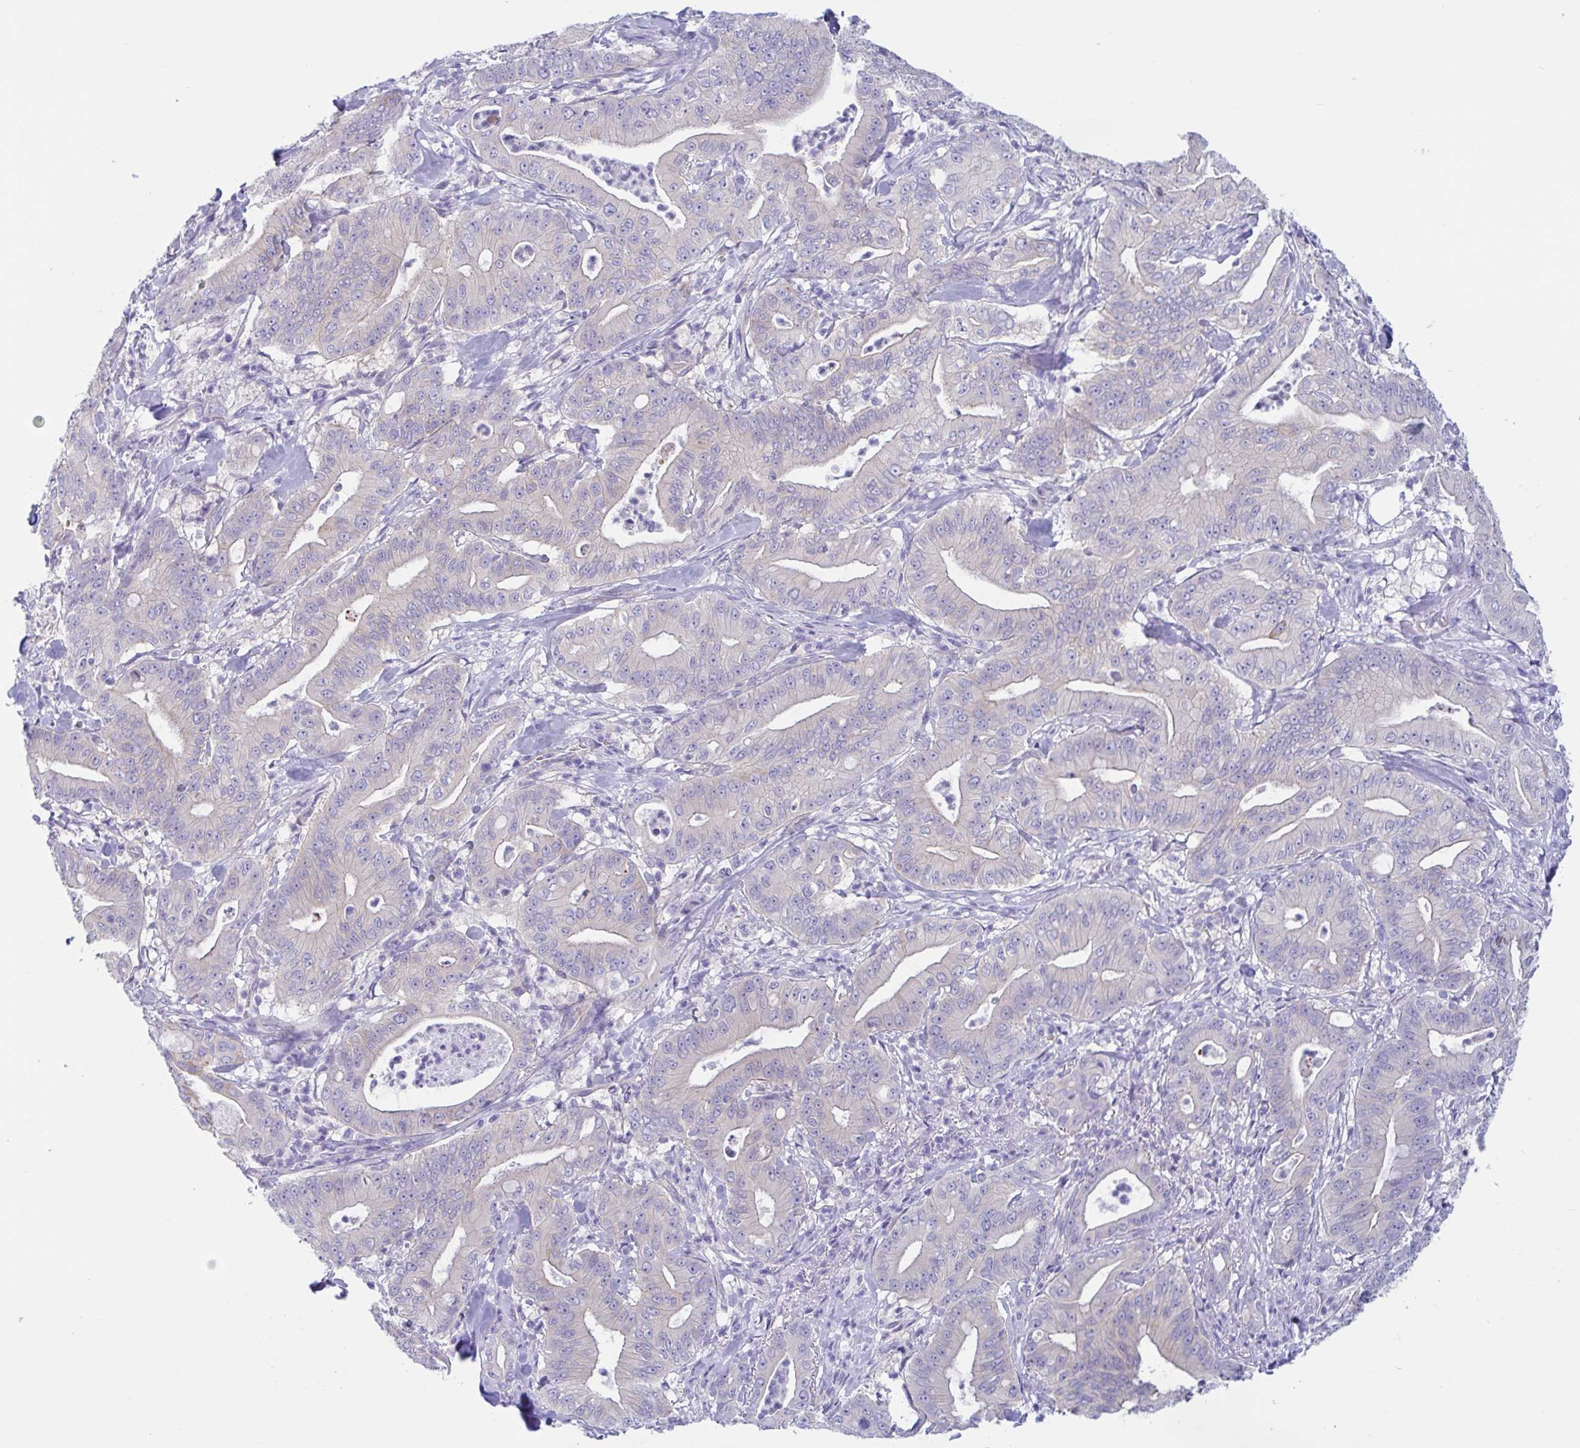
{"staining": {"intensity": "negative", "quantity": "none", "location": "none"}, "tissue": "pancreatic cancer", "cell_type": "Tumor cells", "image_type": "cancer", "snomed": [{"axis": "morphology", "description": "Adenocarcinoma, NOS"}, {"axis": "topography", "description": "Pancreas"}], "caption": "This is a image of immunohistochemistry staining of pancreatic cancer, which shows no positivity in tumor cells. Nuclei are stained in blue.", "gene": "TNNI2", "patient": {"sex": "male", "age": 71}}